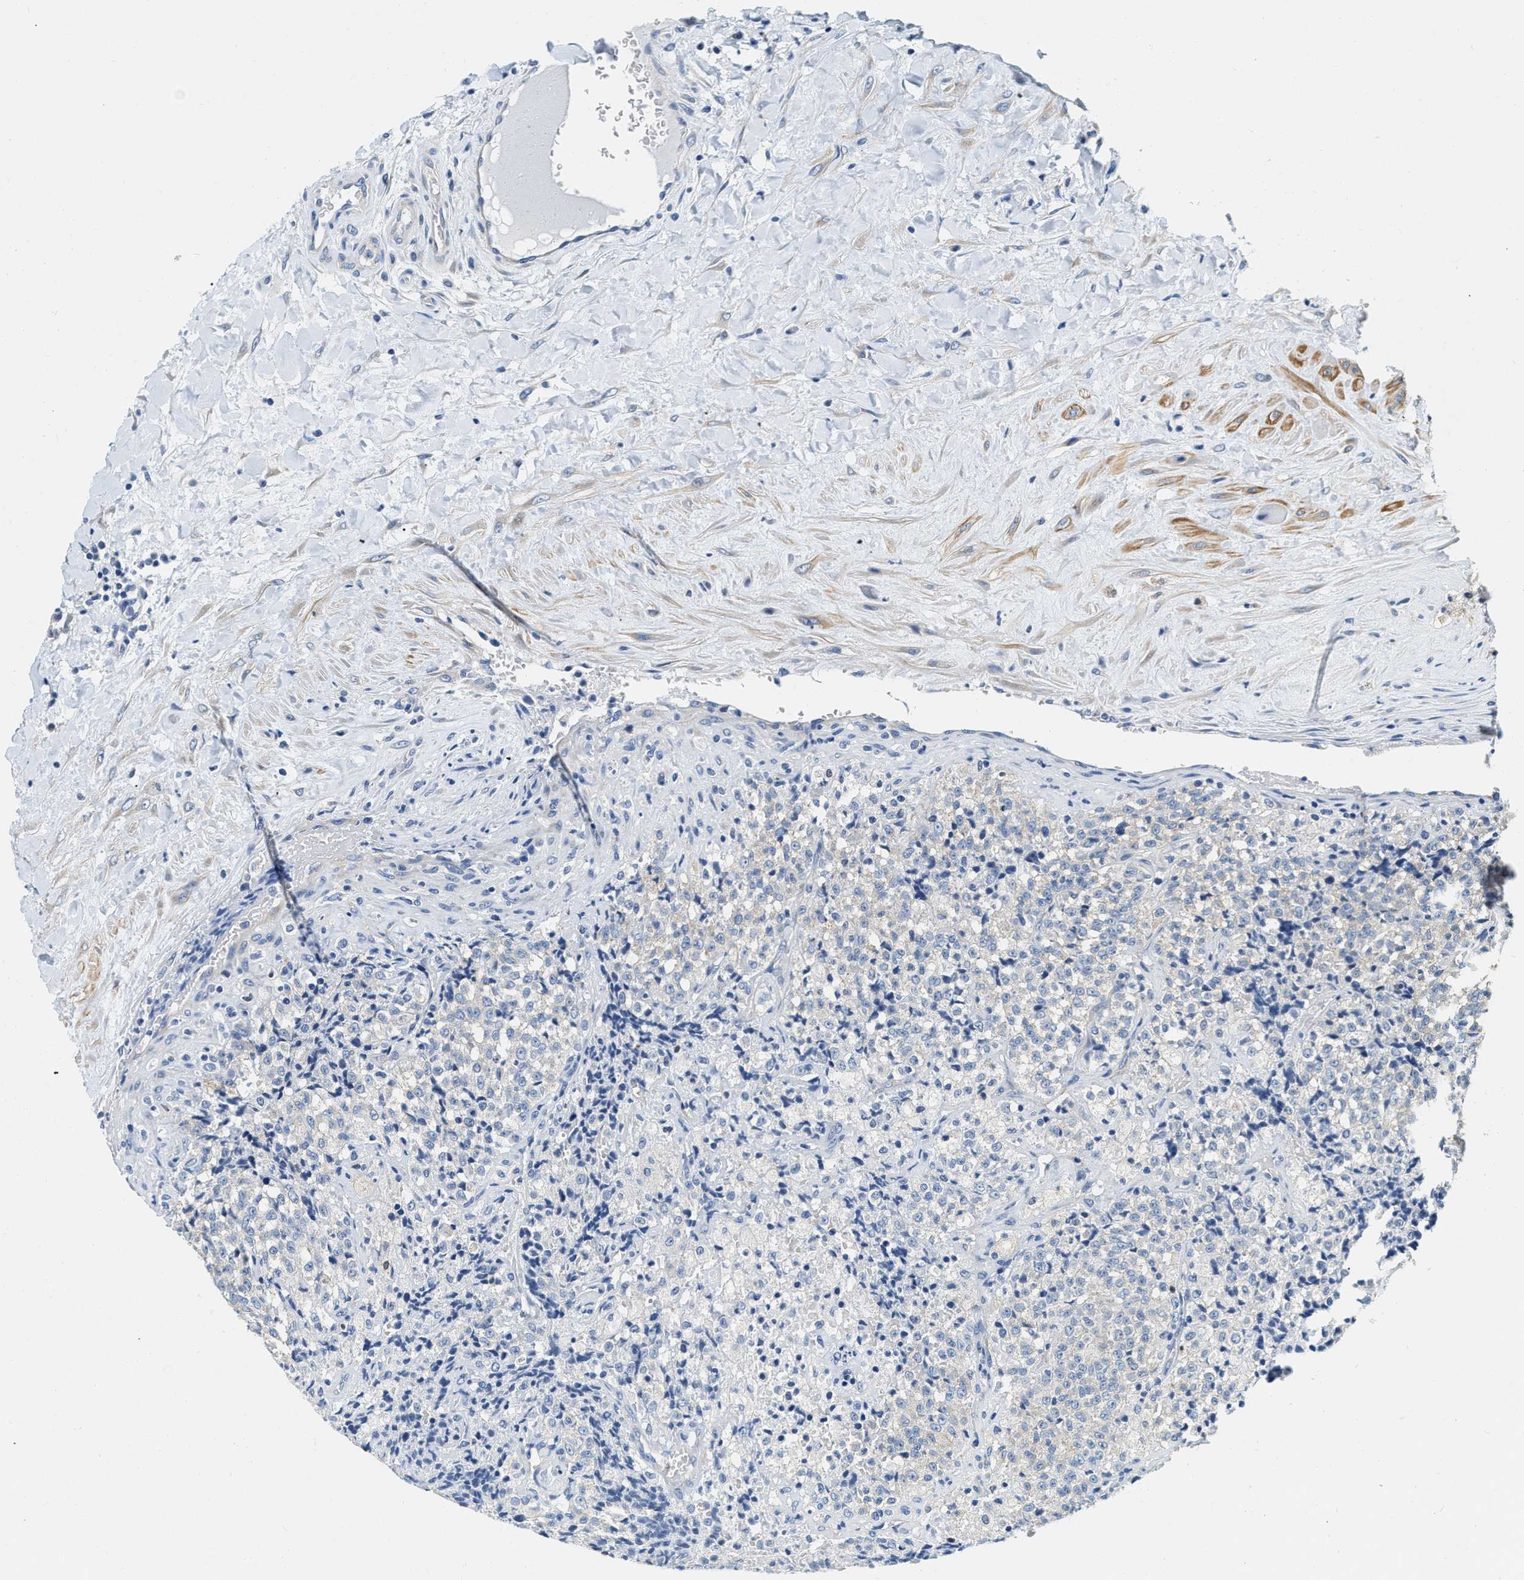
{"staining": {"intensity": "negative", "quantity": "none", "location": "none"}, "tissue": "testis cancer", "cell_type": "Tumor cells", "image_type": "cancer", "snomed": [{"axis": "morphology", "description": "Seminoma, NOS"}, {"axis": "topography", "description": "Testis"}], "caption": "Protein analysis of testis seminoma displays no significant expression in tumor cells.", "gene": "EIF2AK2", "patient": {"sex": "male", "age": 59}}